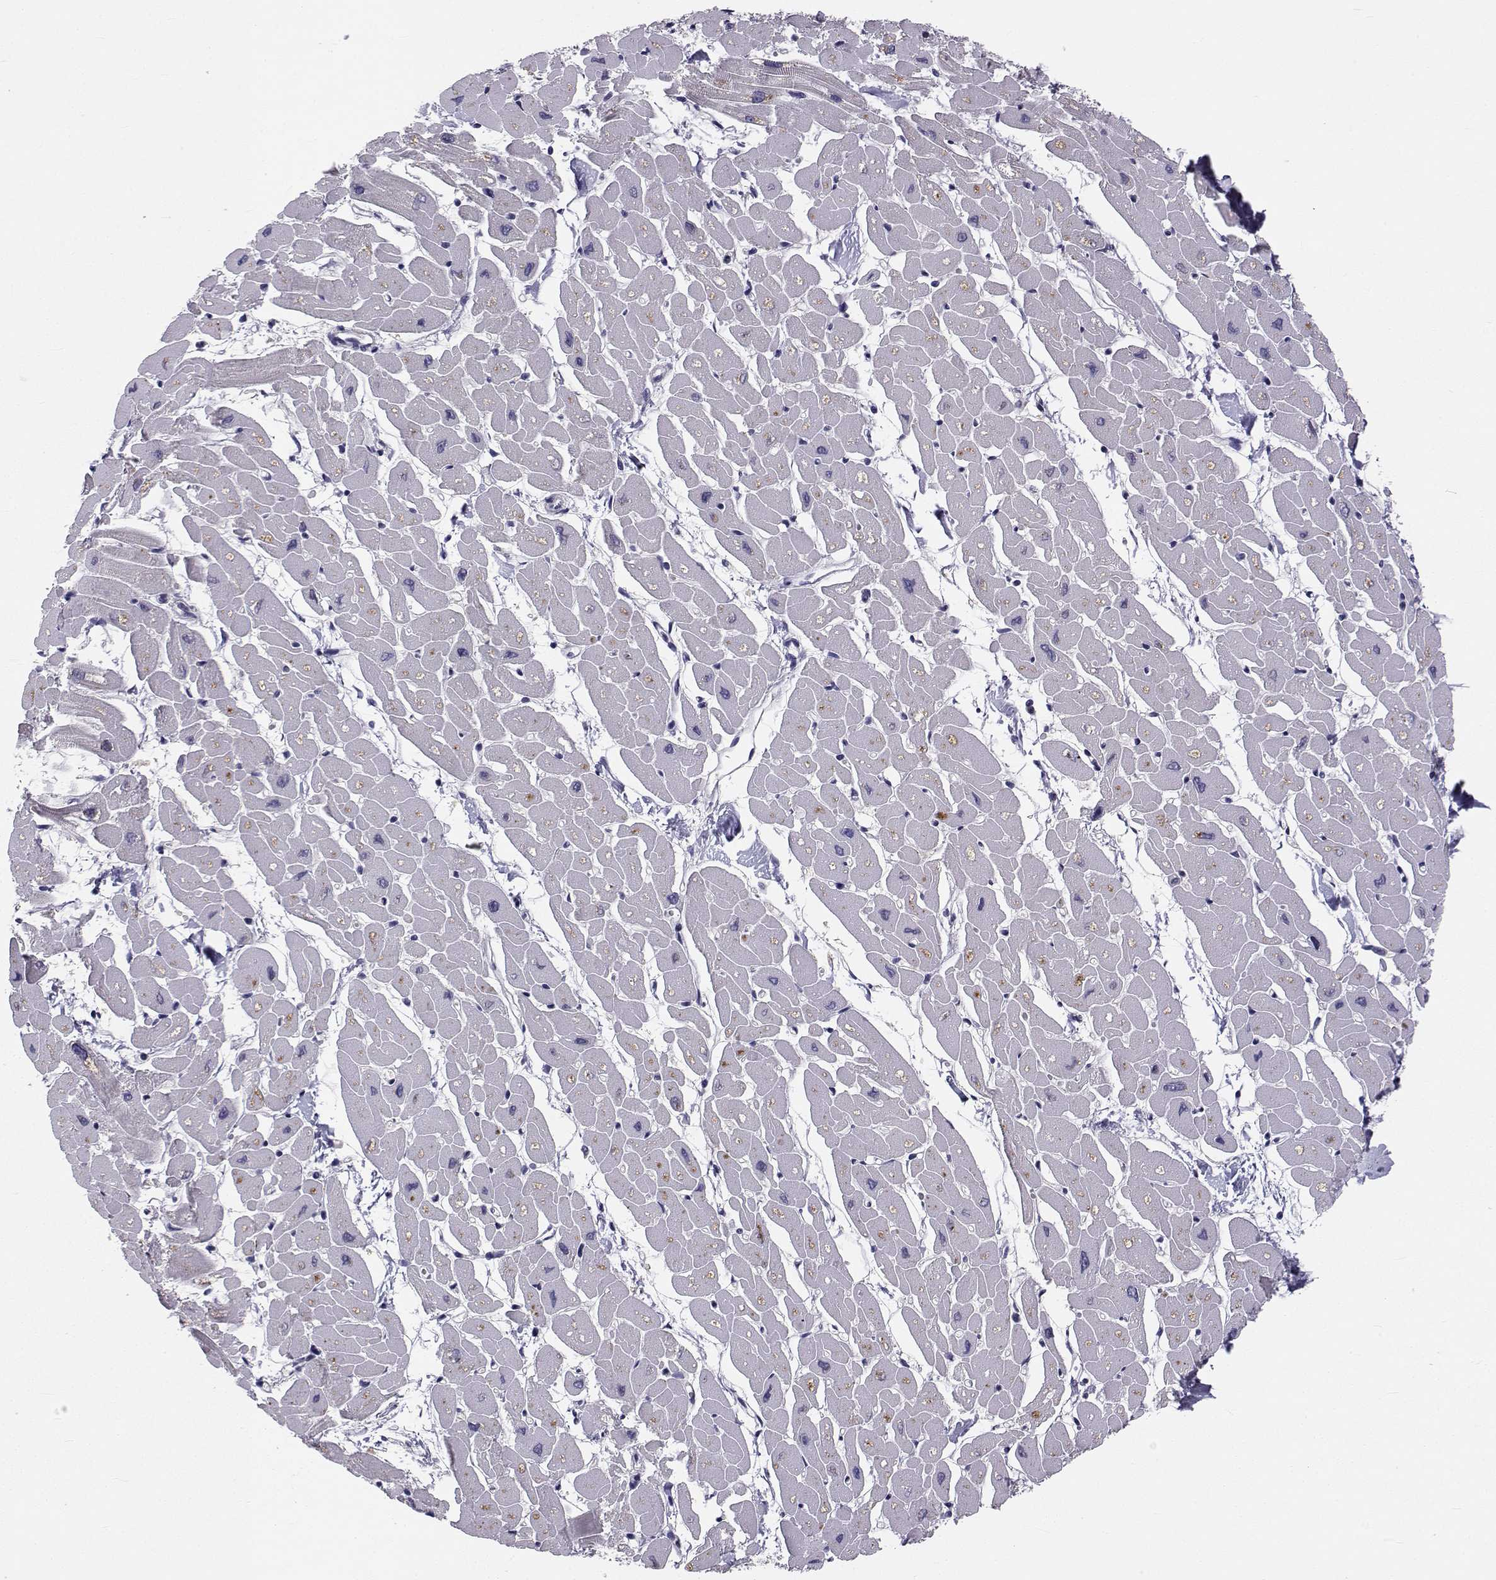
{"staining": {"intensity": "negative", "quantity": "none", "location": "none"}, "tissue": "heart muscle", "cell_type": "Cardiomyocytes", "image_type": "normal", "snomed": [{"axis": "morphology", "description": "Normal tissue, NOS"}, {"axis": "topography", "description": "Heart"}], "caption": "The immunohistochemistry (IHC) micrograph has no significant staining in cardiomyocytes of heart muscle. Nuclei are stained in blue.", "gene": "ANGPT1", "patient": {"sex": "male", "age": 57}}